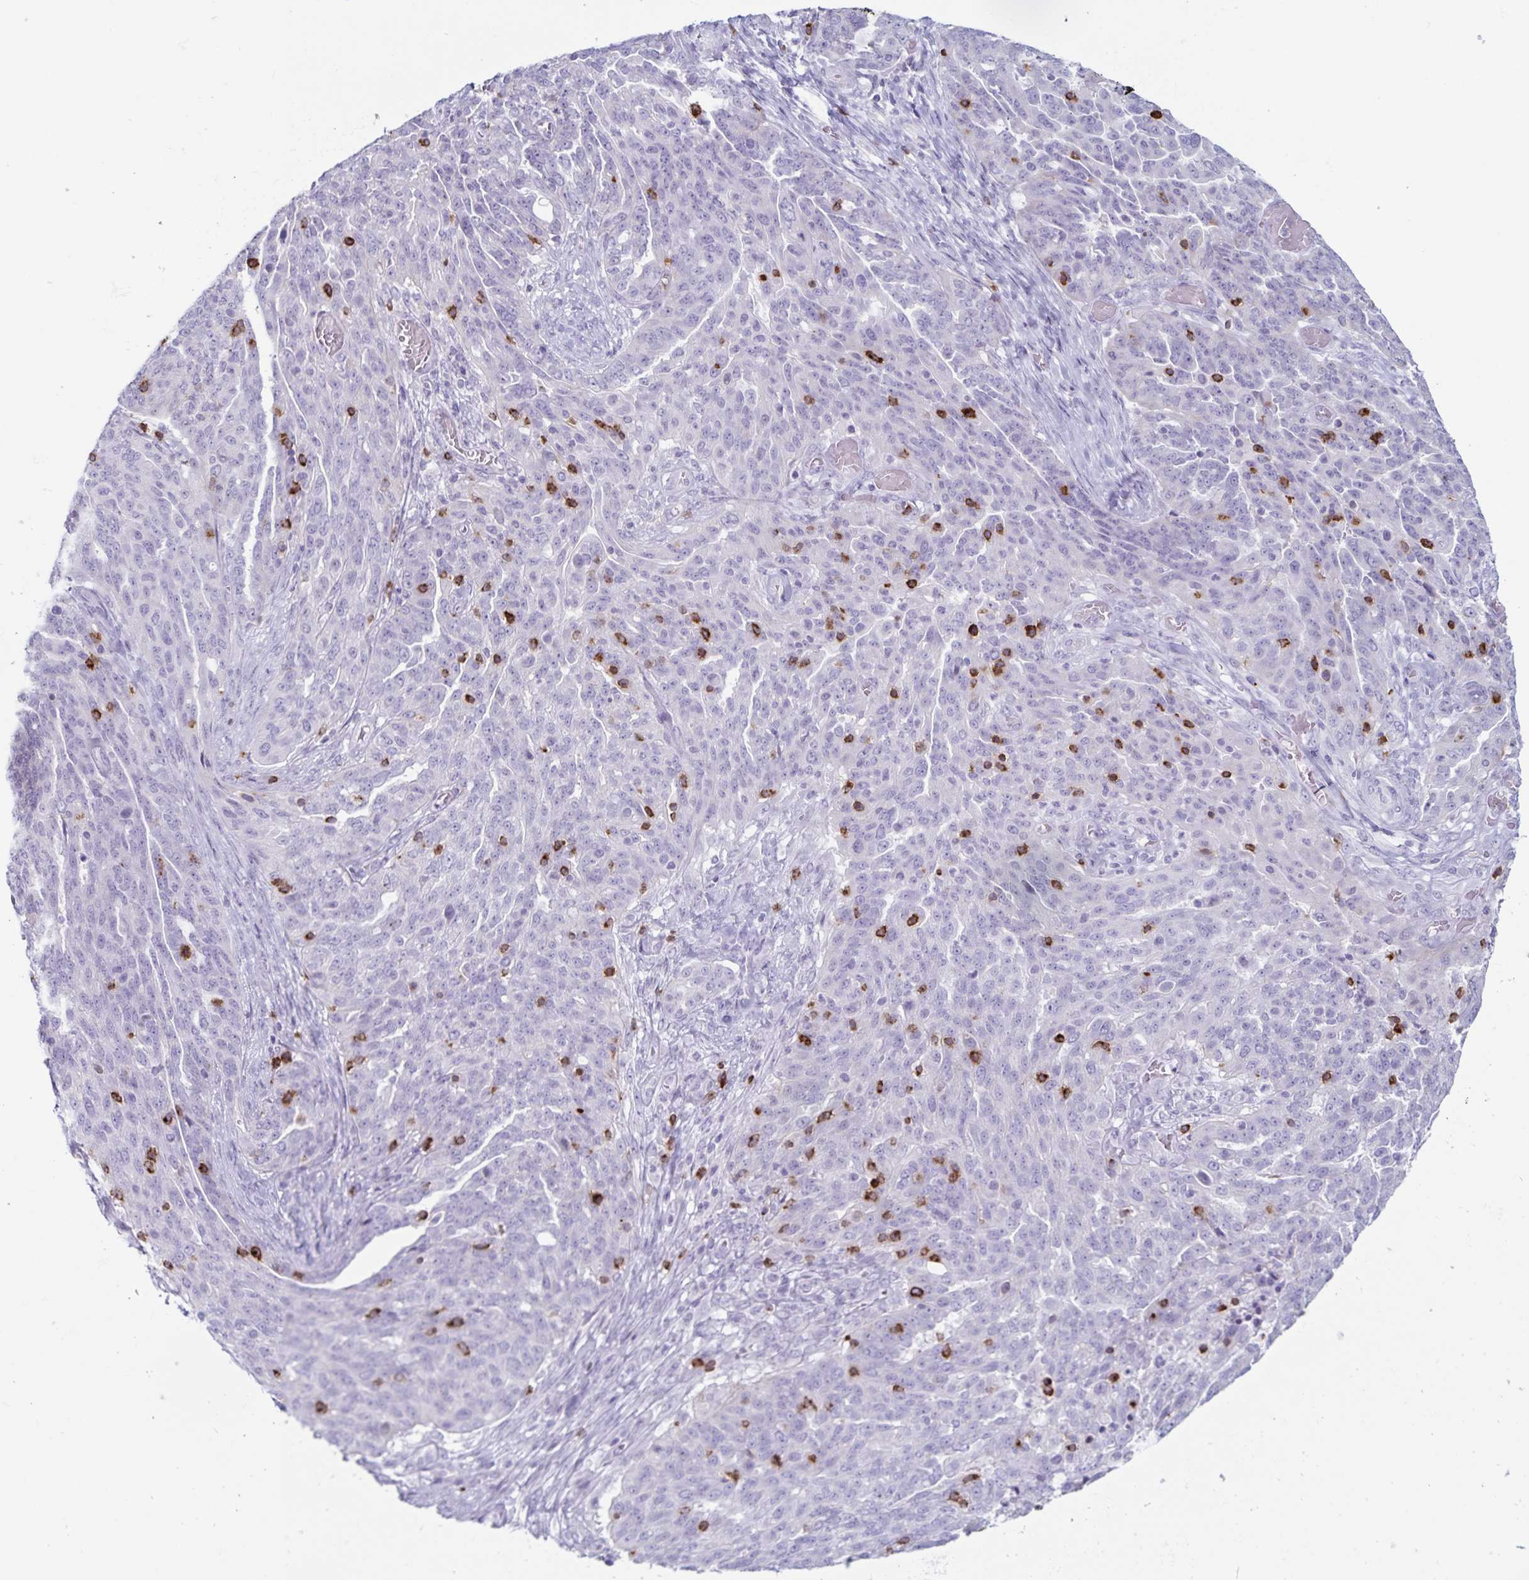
{"staining": {"intensity": "negative", "quantity": "none", "location": "none"}, "tissue": "ovarian cancer", "cell_type": "Tumor cells", "image_type": "cancer", "snomed": [{"axis": "morphology", "description": "Cystadenocarcinoma, serous, NOS"}, {"axis": "topography", "description": "Ovary"}], "caption": "There is no significant positivity in tumor cells of ovarian serous cystadenocarcinoma. (Immunohistochemistry, brightfield microscopy, high magnification).", "gene": "GNLY", "patient": {"sex": "female", "age": 67}}